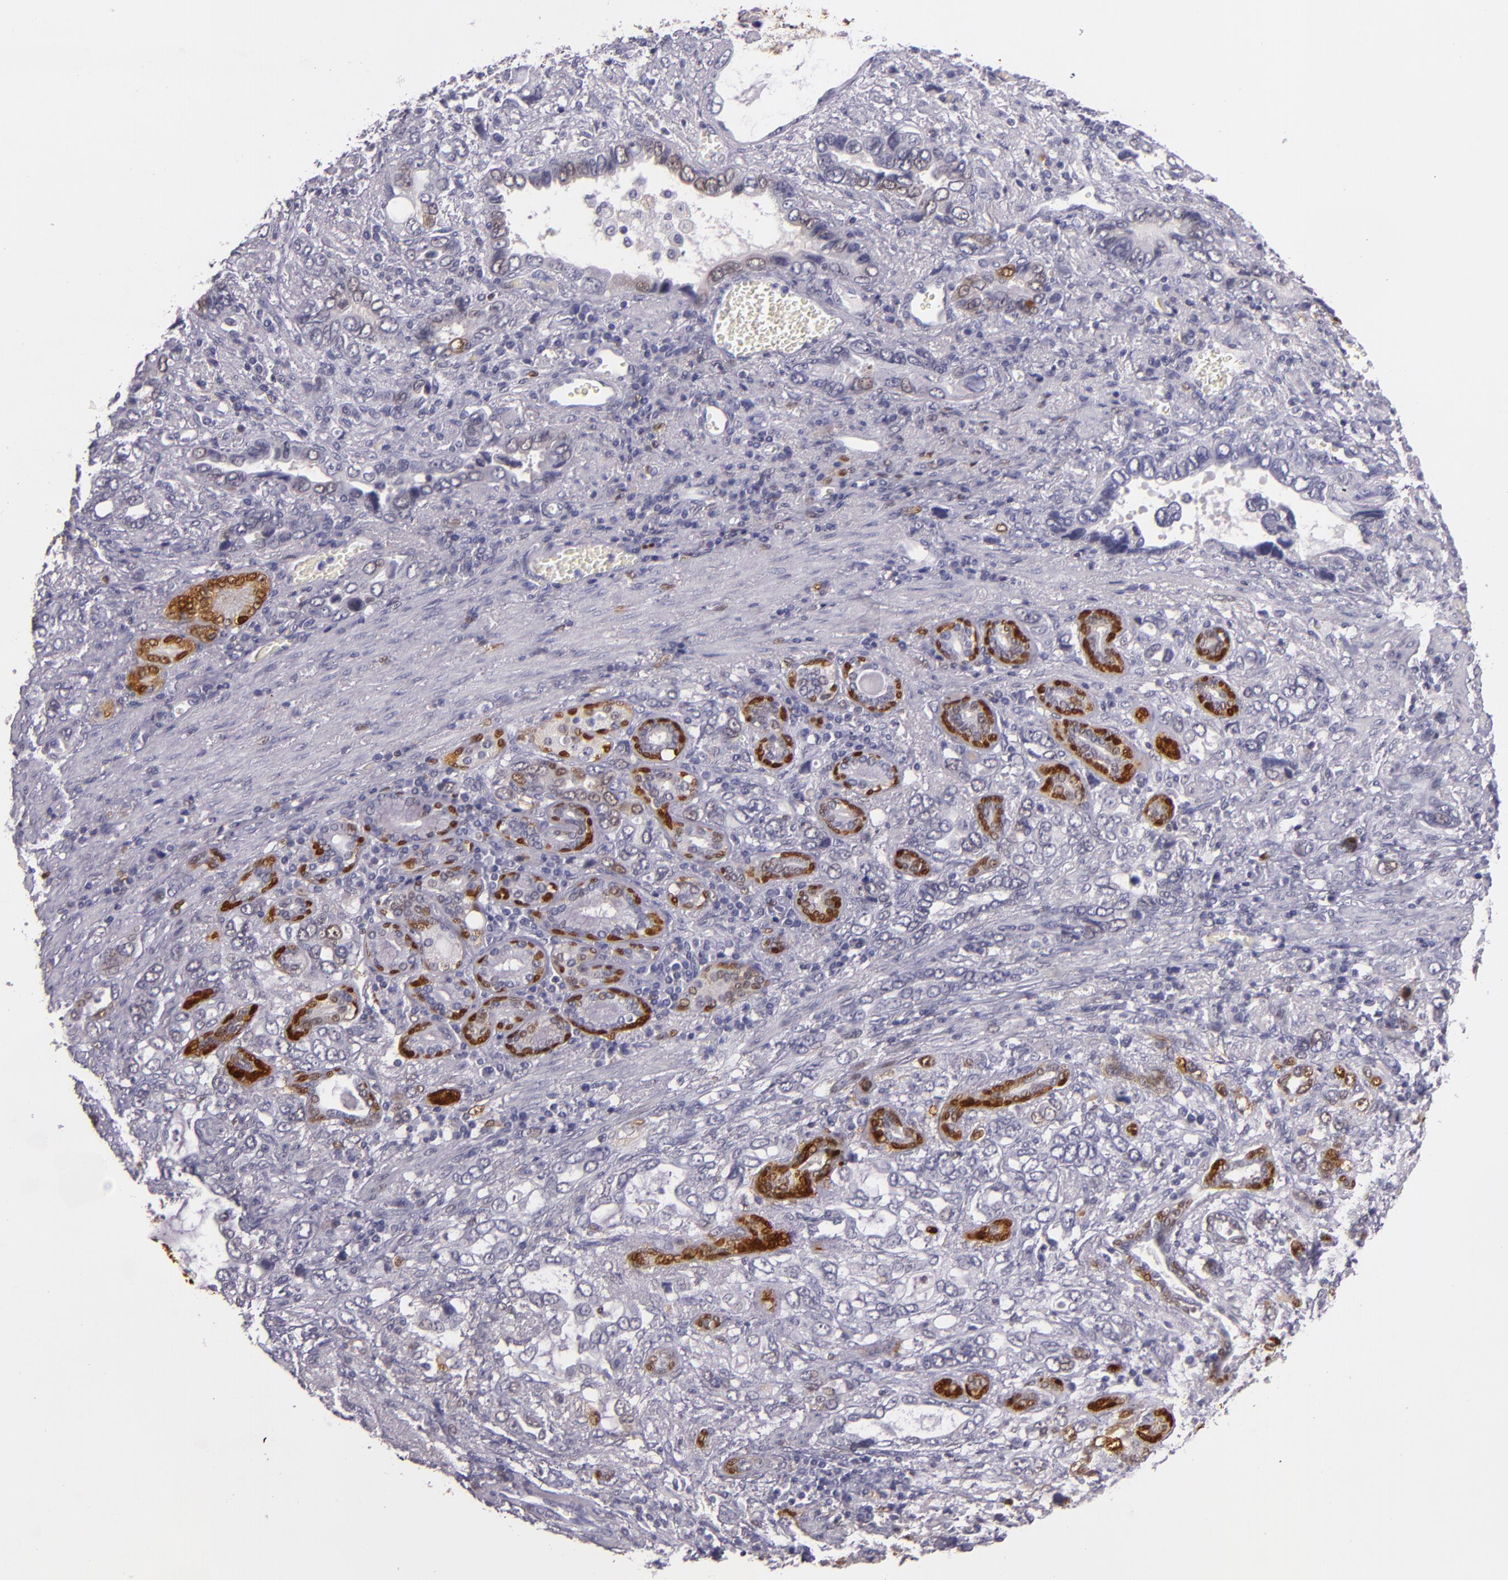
{"staining": {"intensity": "negative", "quantity": "none", "location": "none"}, "tissue": "stomach cancer", "cell_type": "Tumor cells", "image_type": "cancer", "snomed": [{"axis": "morphology", "description": "Adenocarcinoma, NOS"}, {"axis": "topography", "description": "Stomach"}], "caption": "Adenocarcinoma (stomach) was stained to show a protein in brown. There is no significant positivity in tumor cells.", "gene": "MT1A", "patient": {"sex": "male", "age": 78}}